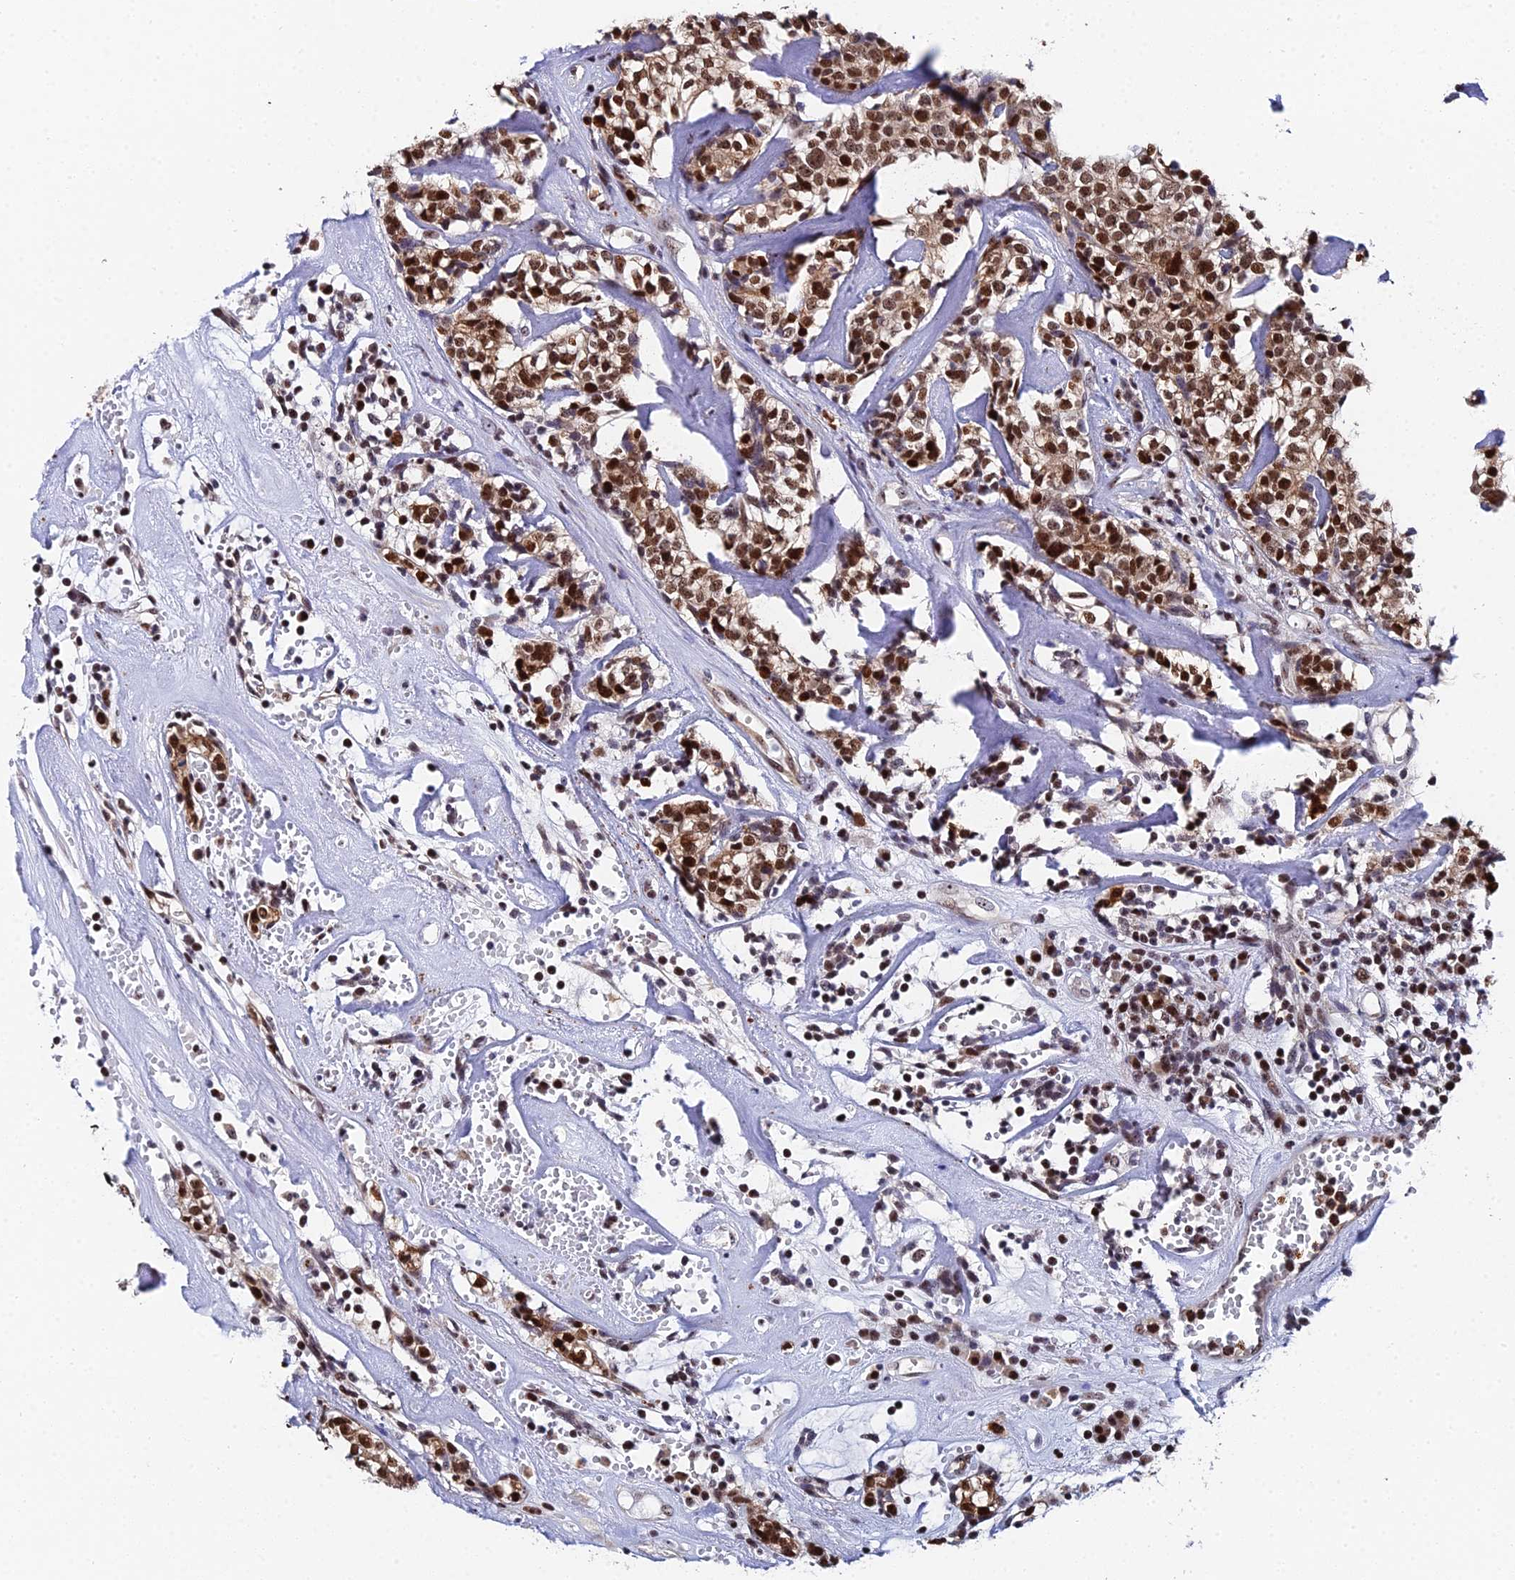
{"staining": {"intensity": "strong", "quantity": ">75%", "location": "cytoplasmic/membranous,nuclear"}, "tissue": "head and neck cancer", "cell_type": "Tumor cells", "image_type": "cancer", "snomed": [{"axis": "morphology", "description": "Adenocarcinoma, NOS"}, {"axis": "topography", "description": "Salivary gland"}, {"axis": "topography", "description": "Head-Neck"}], "caption": "Immunohistochemistry (IHC) (DAB) staining of human head and neck cancer reveals strong cytoplasmic/membranous and nuclear protein staining in approximately >75% of tumor cells.", "gene": "TIFA", "patient": {"sex": "female", "age": 65}}